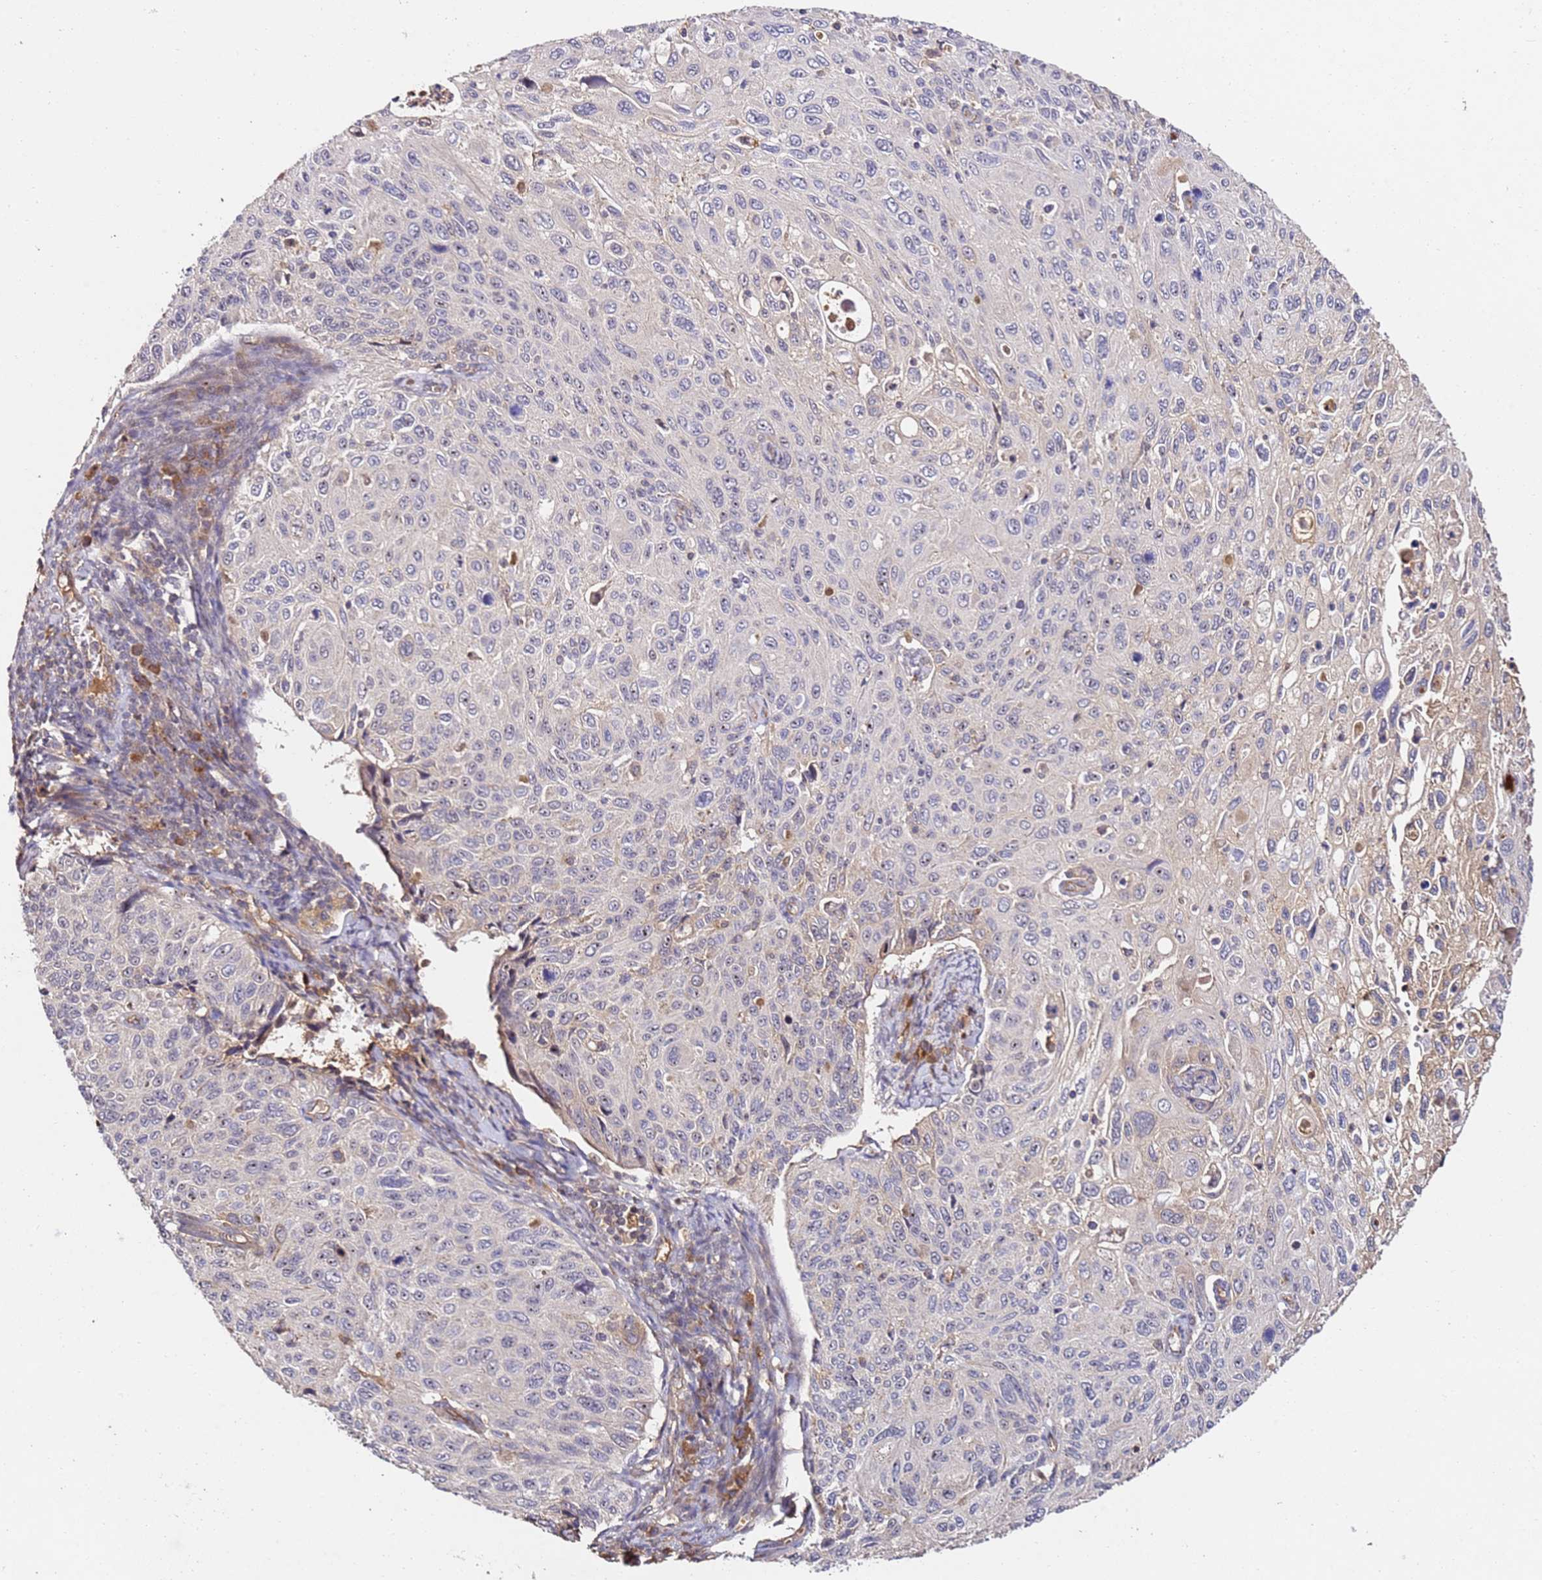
{"staining": {"intensity": "weak", "quantity": "<25%", "location": "cytoplasmic/membranous,nuclear"}, "tissue": "cervical cancer", "cell_type": "Tumor cells", "image_type": "cancer", "snomed": [{"axis": "morphology", "description": "Squamous cell carcinoma, NOS"}, {"axis": "topography", "description": "Cervix"}], "caption": "Human cervical cancer (squamous cell carcinoma) stained for a protein using immunohistochemistry demonstrates no staining in tumor cells.", "gene": "DDX27", "patient": {"sex": "female", "age": 70}}